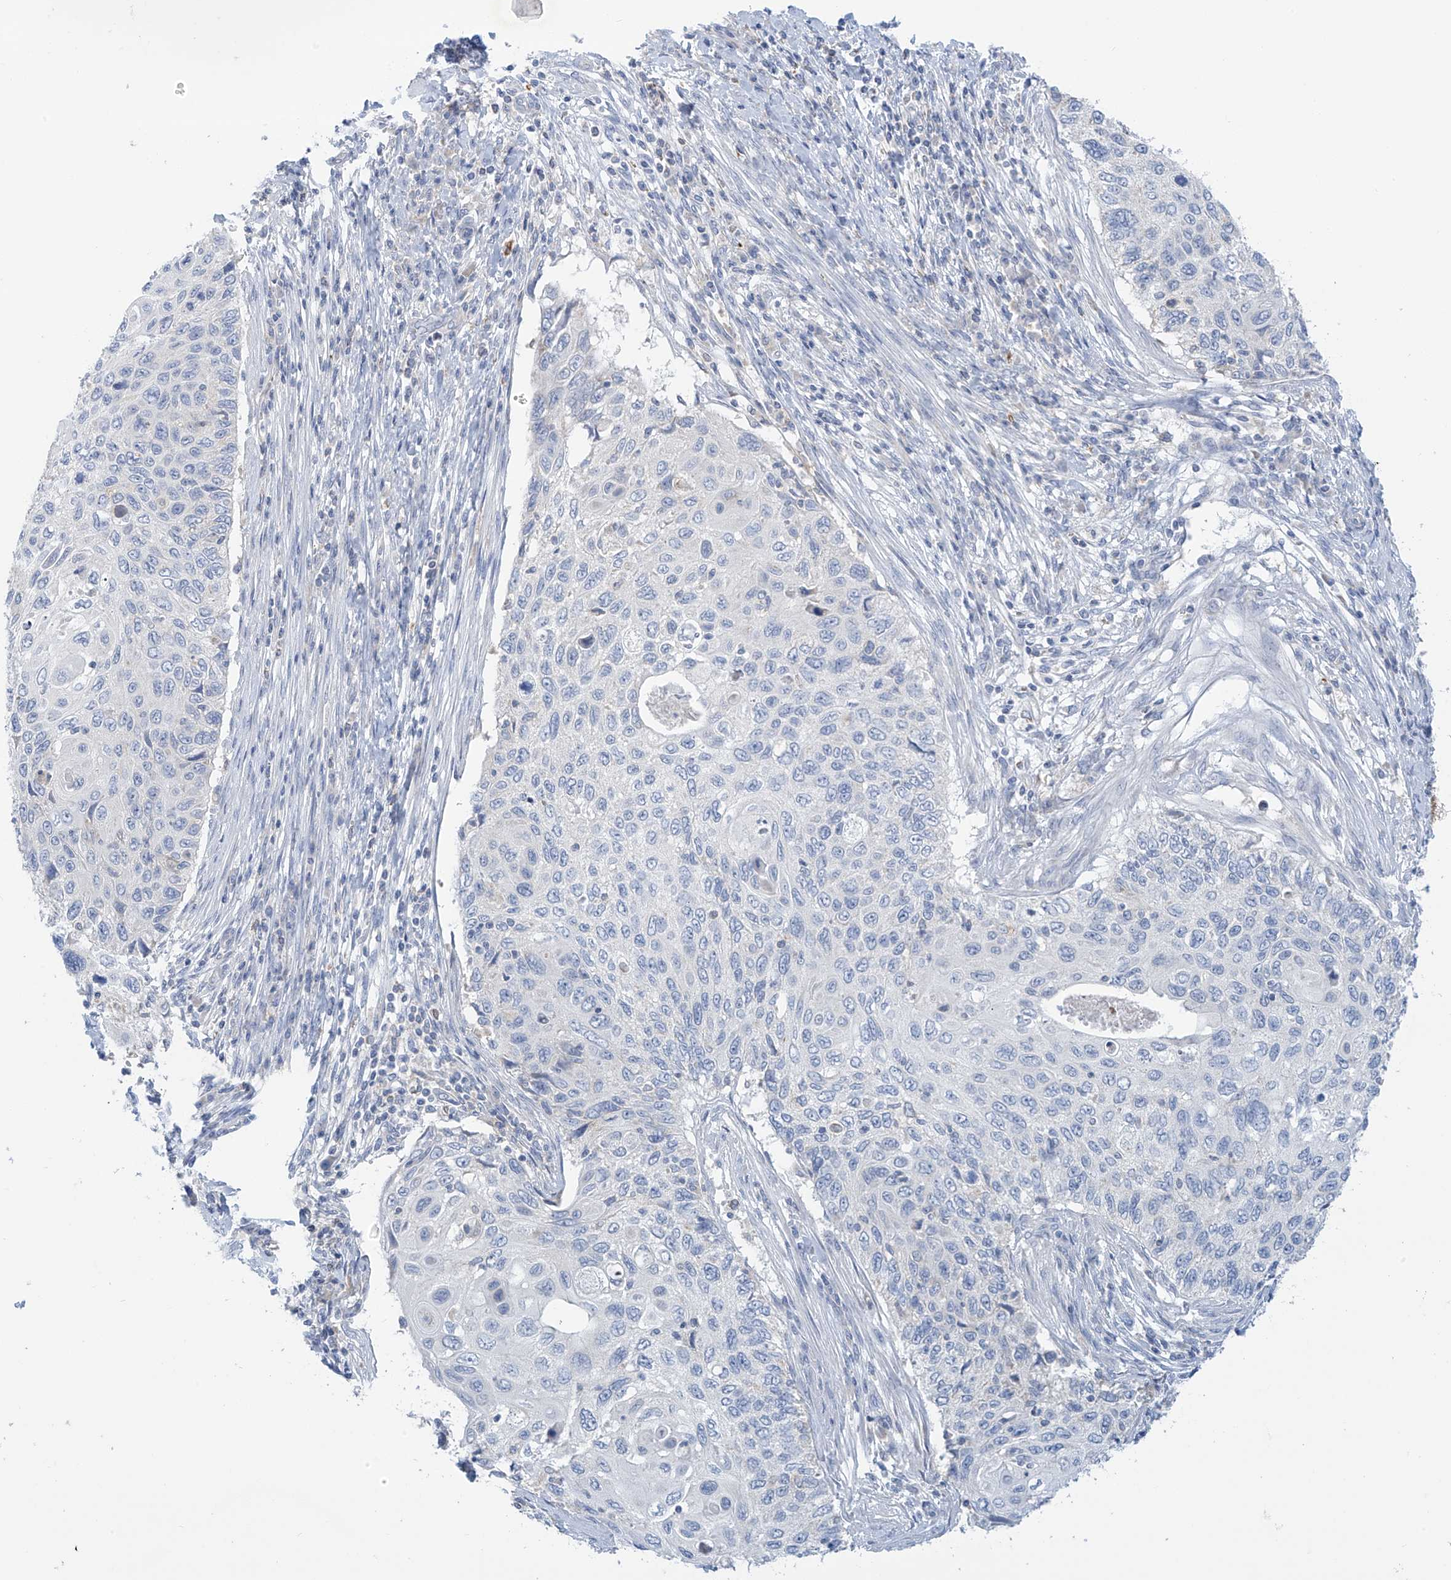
{"staining": {"intensity": "negative", "quantity": "none", "location": "none"}, "tissue": "cervical cancer", "cell_type": "Tumor cells", "image_type": "cancer", "snomed": [{"axis": "morphology", "description": "Squamous cell carcinoma, NOS"}, {"axis": "topography", "description": "Cervix"}], "caption": "Tumor cells are negative for protein expression in human cervical squamous cell carcinoma.", "gene": "SLC6A12", "patient": {"sex": "female", "age": 70}}